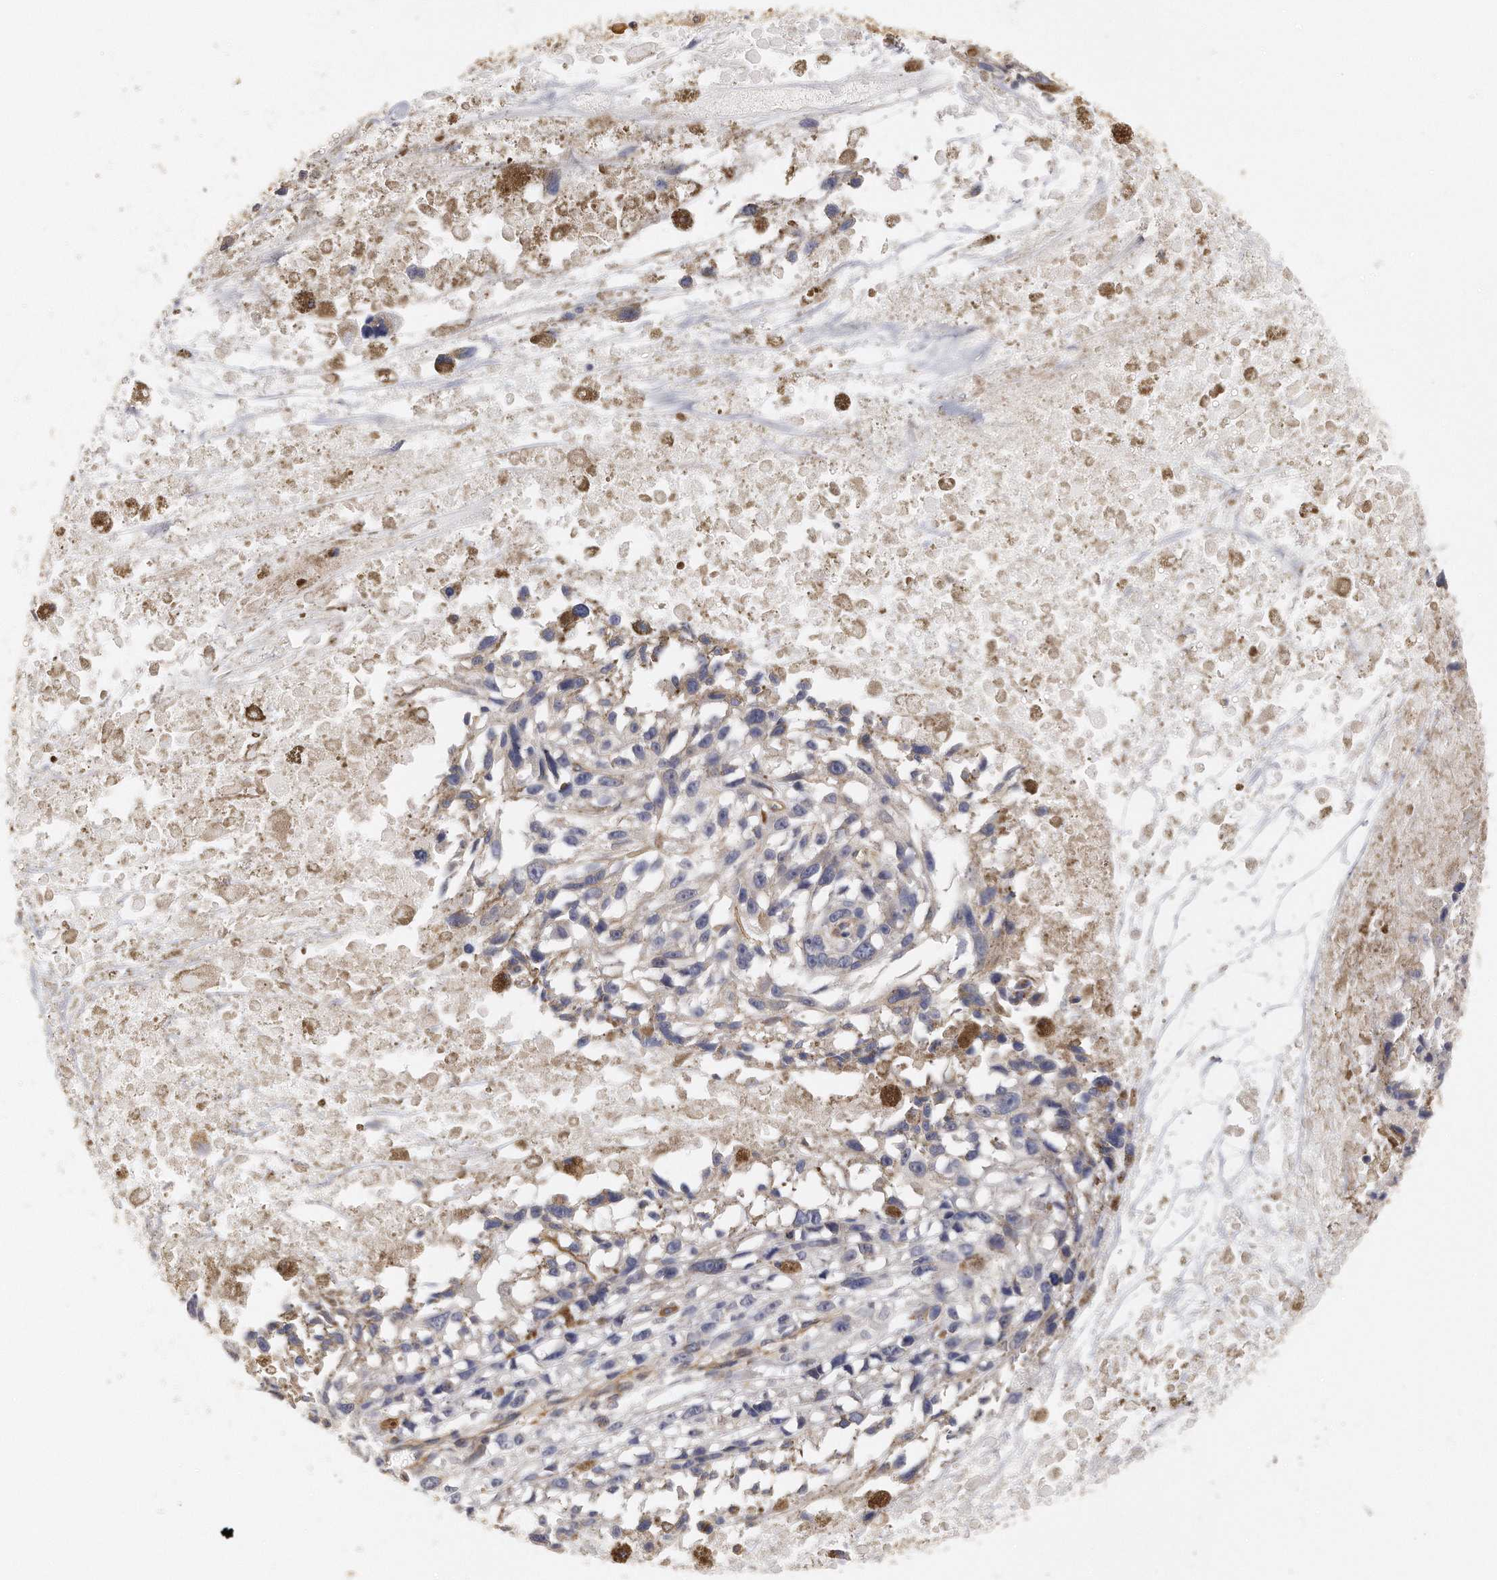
{"staining": {"intensity": "negative", "quantity": "none", "location": "none"}, "tissue": "melanoma", "cell_type": "Tumor cells", "image_type": "cancer", "snomed": [{"axis": "morphology", "description": "Malignant melanoma, Metastatic site"}, {"axis": "topography", "description": "Lymph node"}], "caption": "High magnification brightfield microscopy of melanoma stained with DAB (3,3'-diaminobenzidine) (brown) and counterstained with hematoxylin (blue): tumor cells show no significant staining.", "gene": "CHST7", "patient": {"sex": "male", "age": 59}}